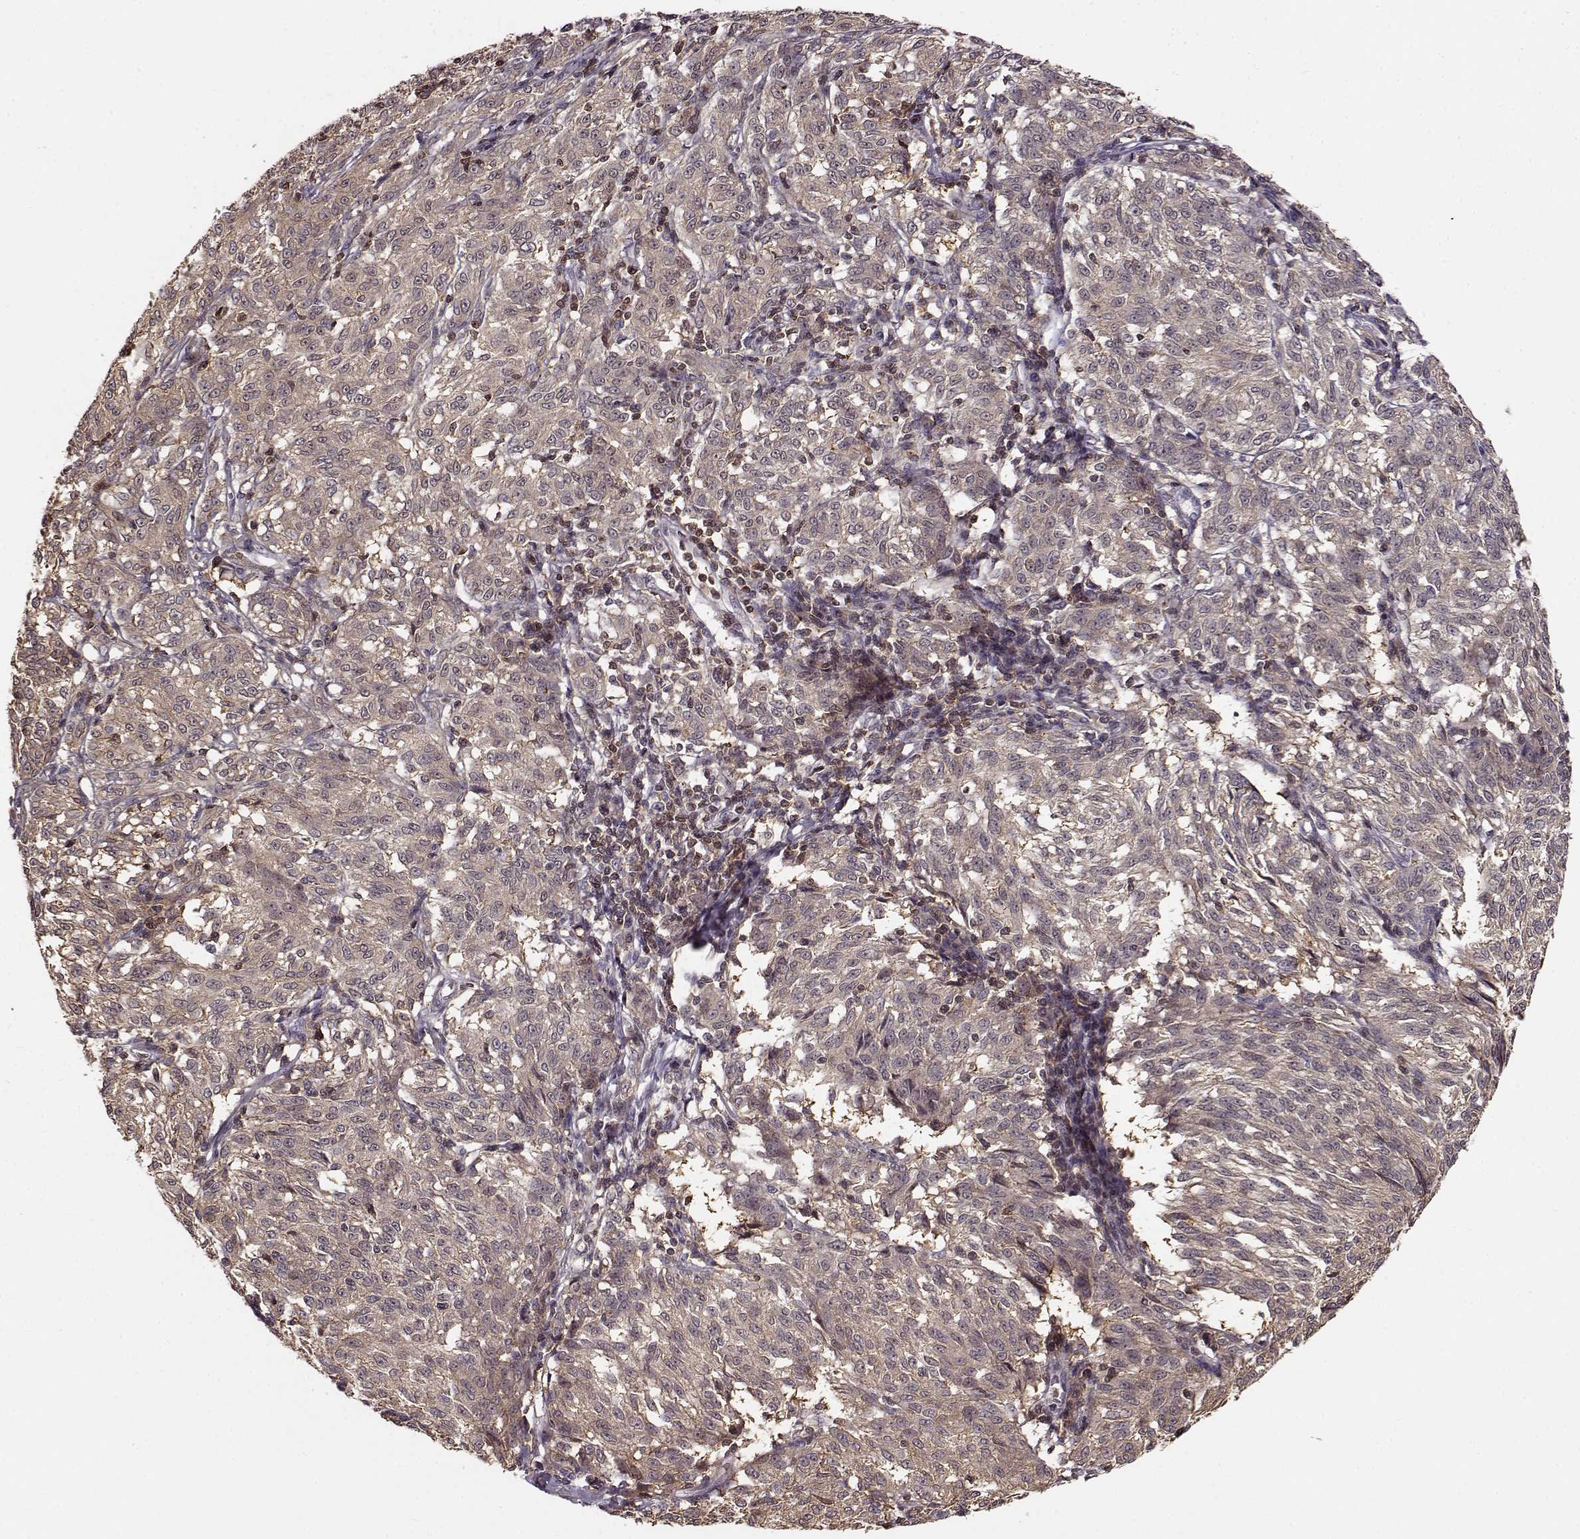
{"staining": {"intensity": "weak", "quantity": ">75%", "location": "cytoplasmic/membranous"}, "tissue": "melanoma", "cell_type": "Tumor cells", "image_type": "cancer", "snomed": [{"axis": "morphology", "description": "Malignant melanoma, NOS"}, {"axis": "topography", "description": "Skin"}], "caption": "Human malignant melanoma stained with a protein marker reveals weak staining in tumor cells.", "gene": "MFSD1", "patient": {"sex": "female", "age": 72}}